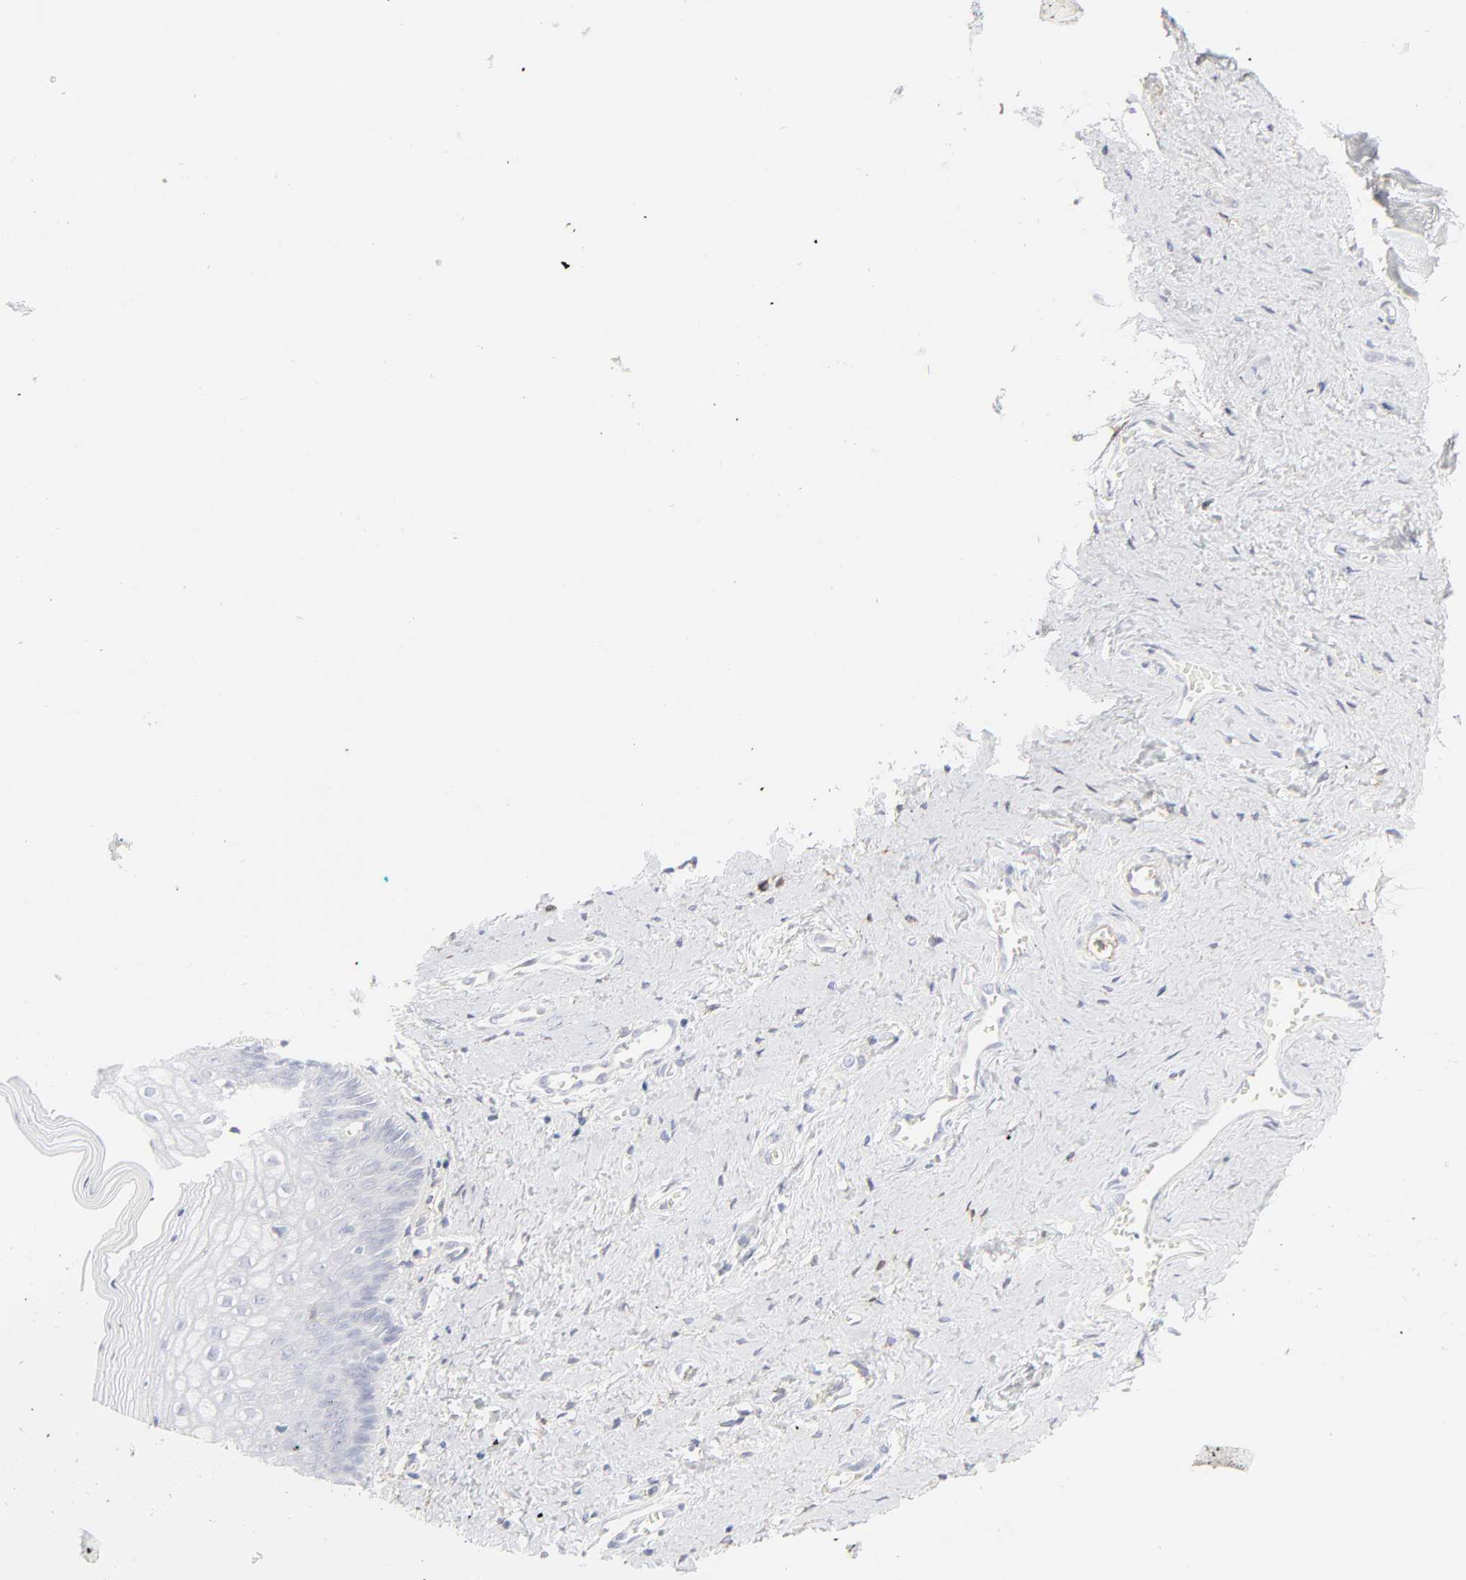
{"staining": {"intensity": "negative", "quantity": "none", "location": "none"}, "tissue": "vagina", "cell_type": "Squamous epithelial cells", "image_type": "normal", "snomed": [{"axis": "morphology", "description": "Normal tissue, NOS"}, {"axis": "topography", "description": "Vagina"}], "caption": "The histopathology image reveals no significant staining in squamous epithelial cells of vagina.", "gene": "ITGA5", "patient": {"sex": "female", "age": 46}}